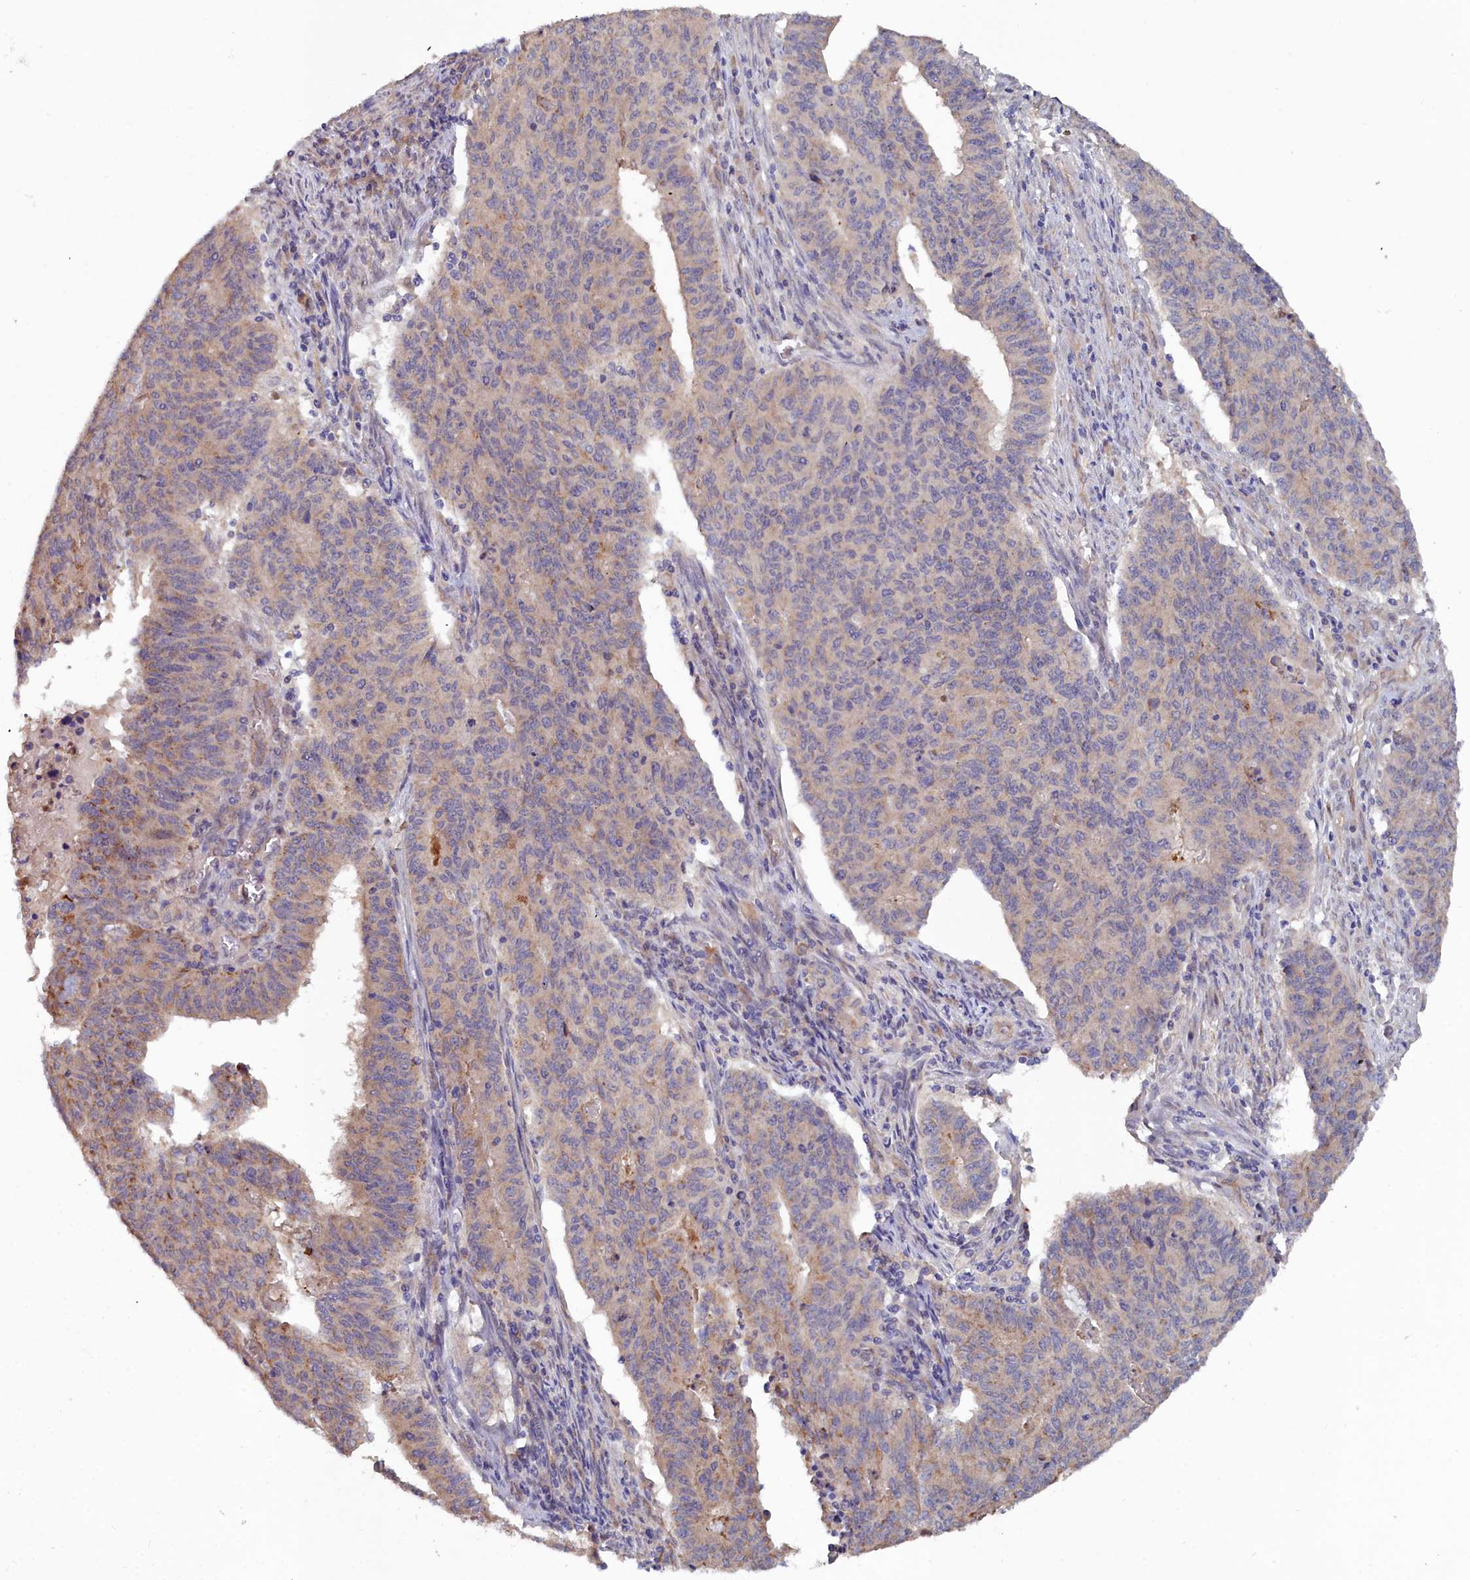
{"staining": {"intensity": "weak", "quantity": "25%-75%", "location": "cytoplasmic/membranous"}, "tissue": "endometrial cancer", "cell_type": "Tumor cells", "image_type": "cancer", "snomed": [{"axis": "morphology", "description": "Adenocarcinoma, NOS"}, {"axis": "topography", "description": "Endometrium"}], "caption": "Immunohistochemical staining of human endometrial cancer demonstrates low levels of weak cytoplasmic/membranous protein expression in approximately 25%-75% of tumor cells.", "gene": "RDX", "patient": {"sex": "female", "age": 59}}